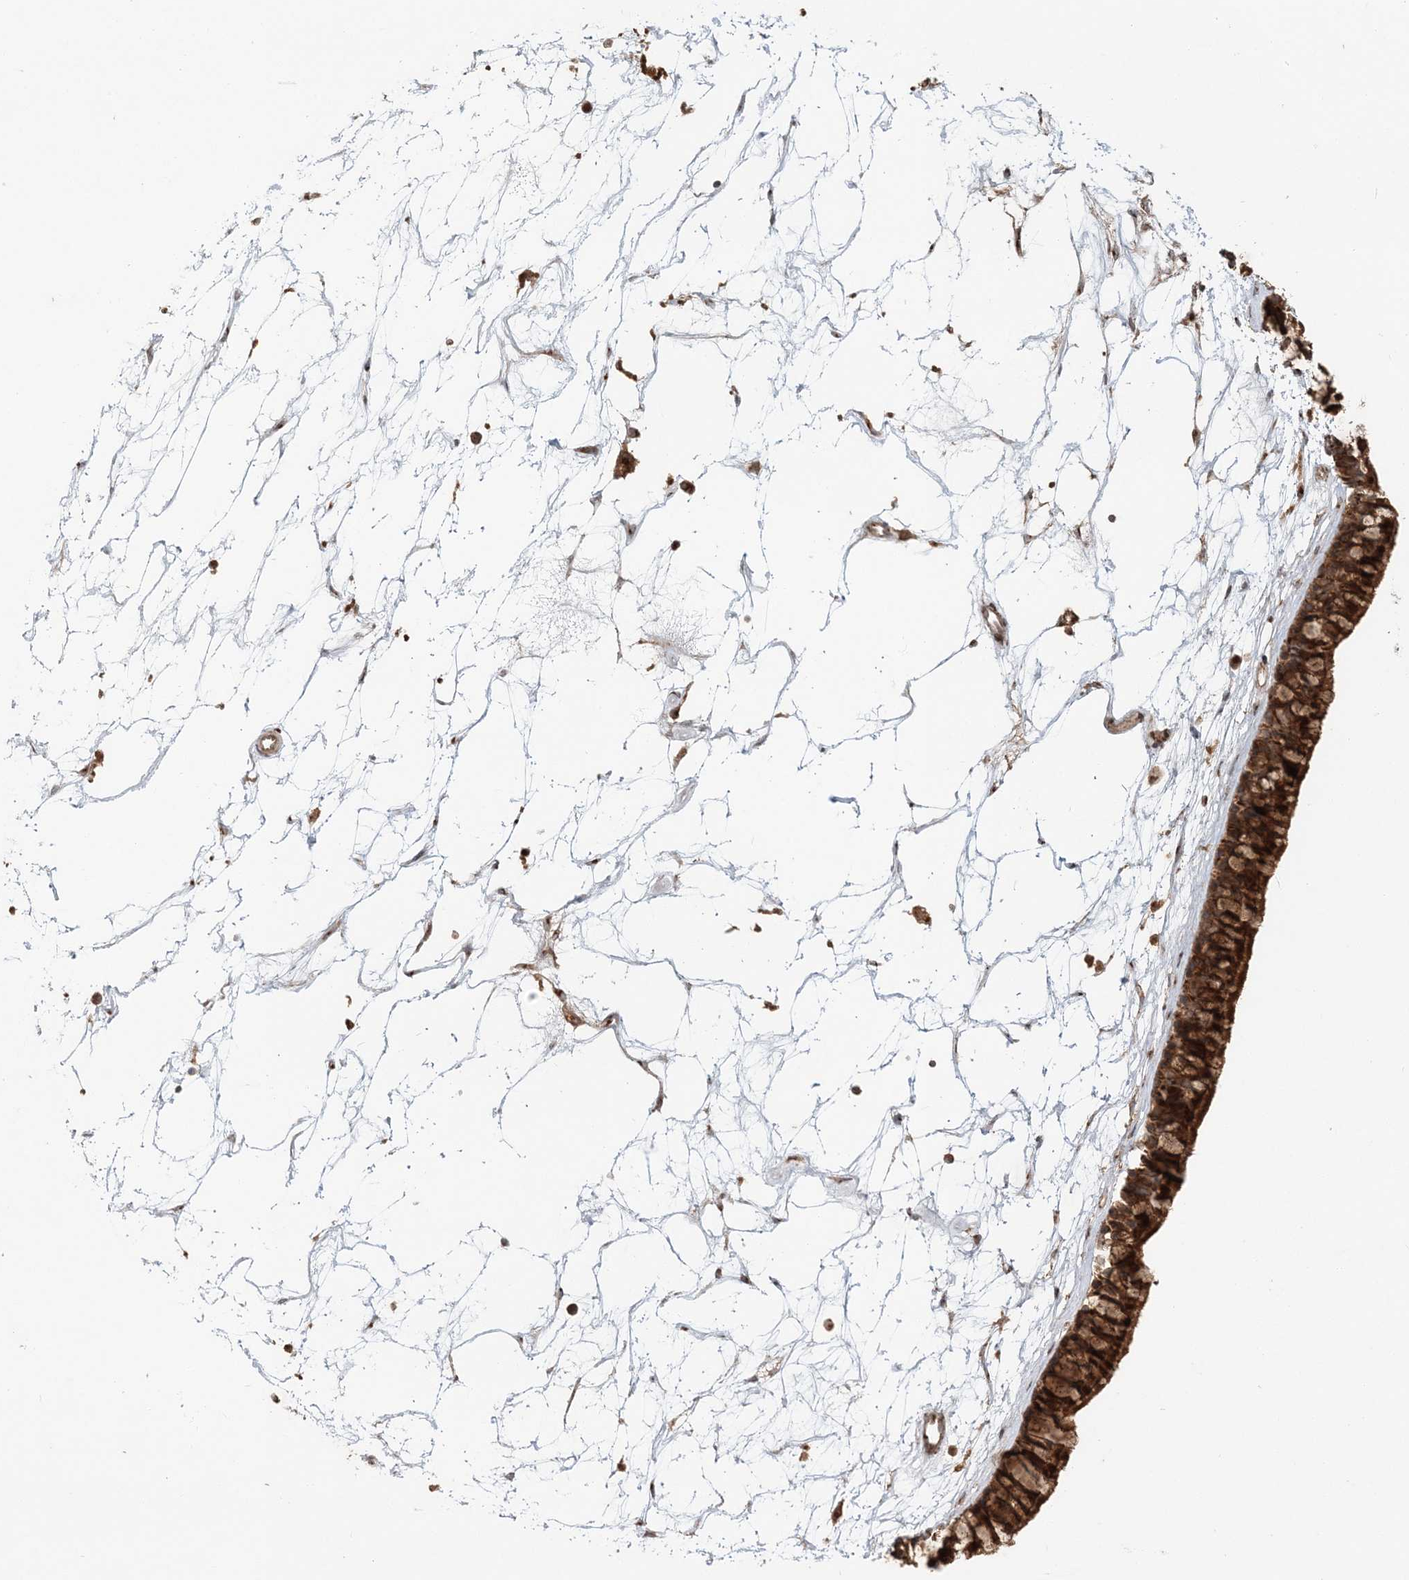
{"staining": {"intensity": "strong", "quantity": ">75%", "location": "cytoplasmic/membranous"}, "tissue": "nasopharynx", "cell_type": "Respiratory epithelial cells", "image_type": "normal", "snomed": [{"axis": "morphology", "description": "Normal tissue, NOS"}, {"axis": "topography", "description": "Nasopharynx"}], "caption": "This image reveals immunohistochemistry staining of unremarkable human nasopharynx, with high strong cytoplasmic/membranous expression in approximately >75% of respiratory epithelial cells.", "gene": "ABCC3", "patient": {"sex": "male", "age": 64}}